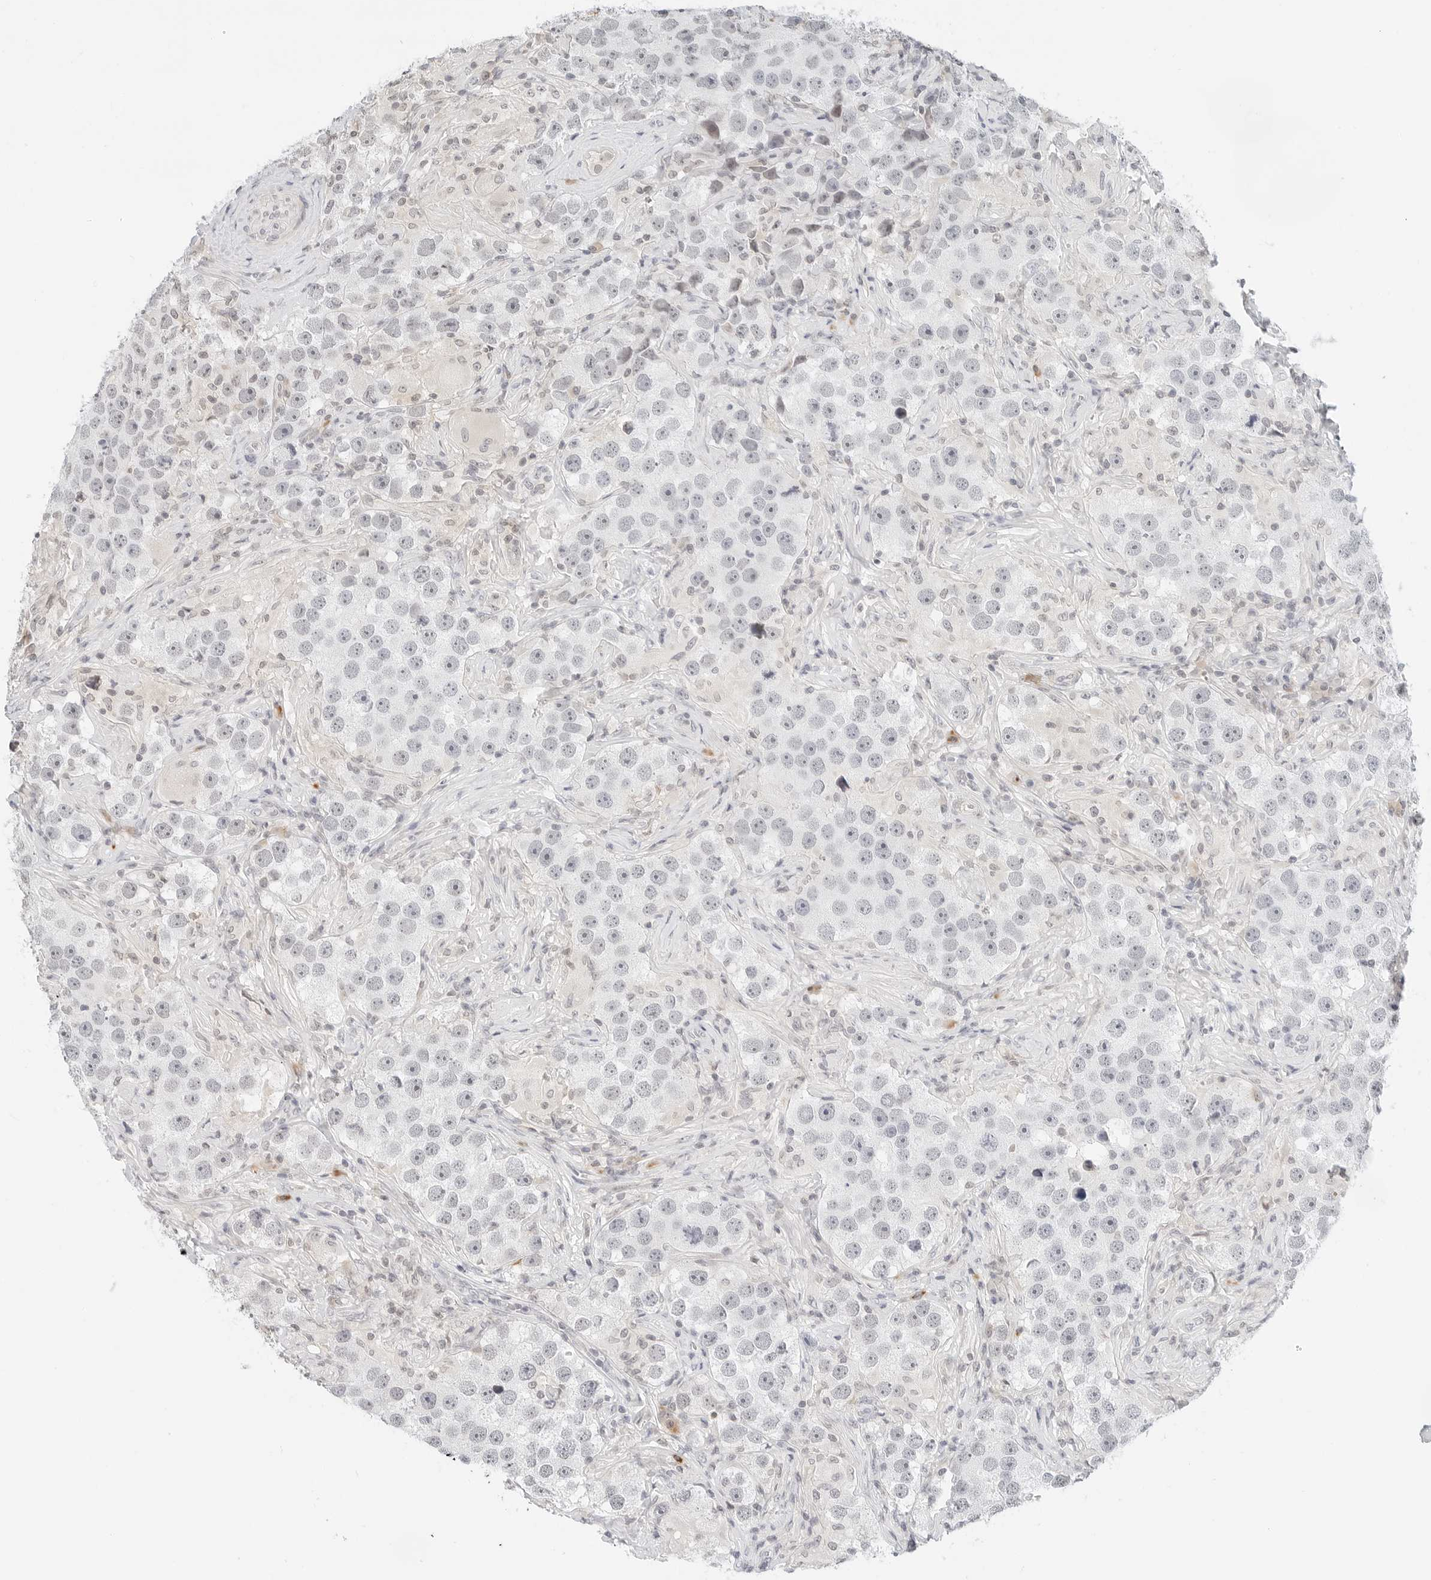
{"staining": {"intensity": "negative", "quantity": "none", "location": "none"}, "tissue": "testis cancer", "cell_type": "Tumor cells", "image_type": "cancer", "snomed": [{"axis": "morphology", "description": "Seminoma, NOS"}, {"axis": "topography", "description": "Testis"}], "caption": "An immunohistochemistry micrograph of seminoma (testis) is shown. There is no staining in tumor cells of seminoma (testis).", "gene": "PARP10", "patient": {"sex": "male", "age": 49}}